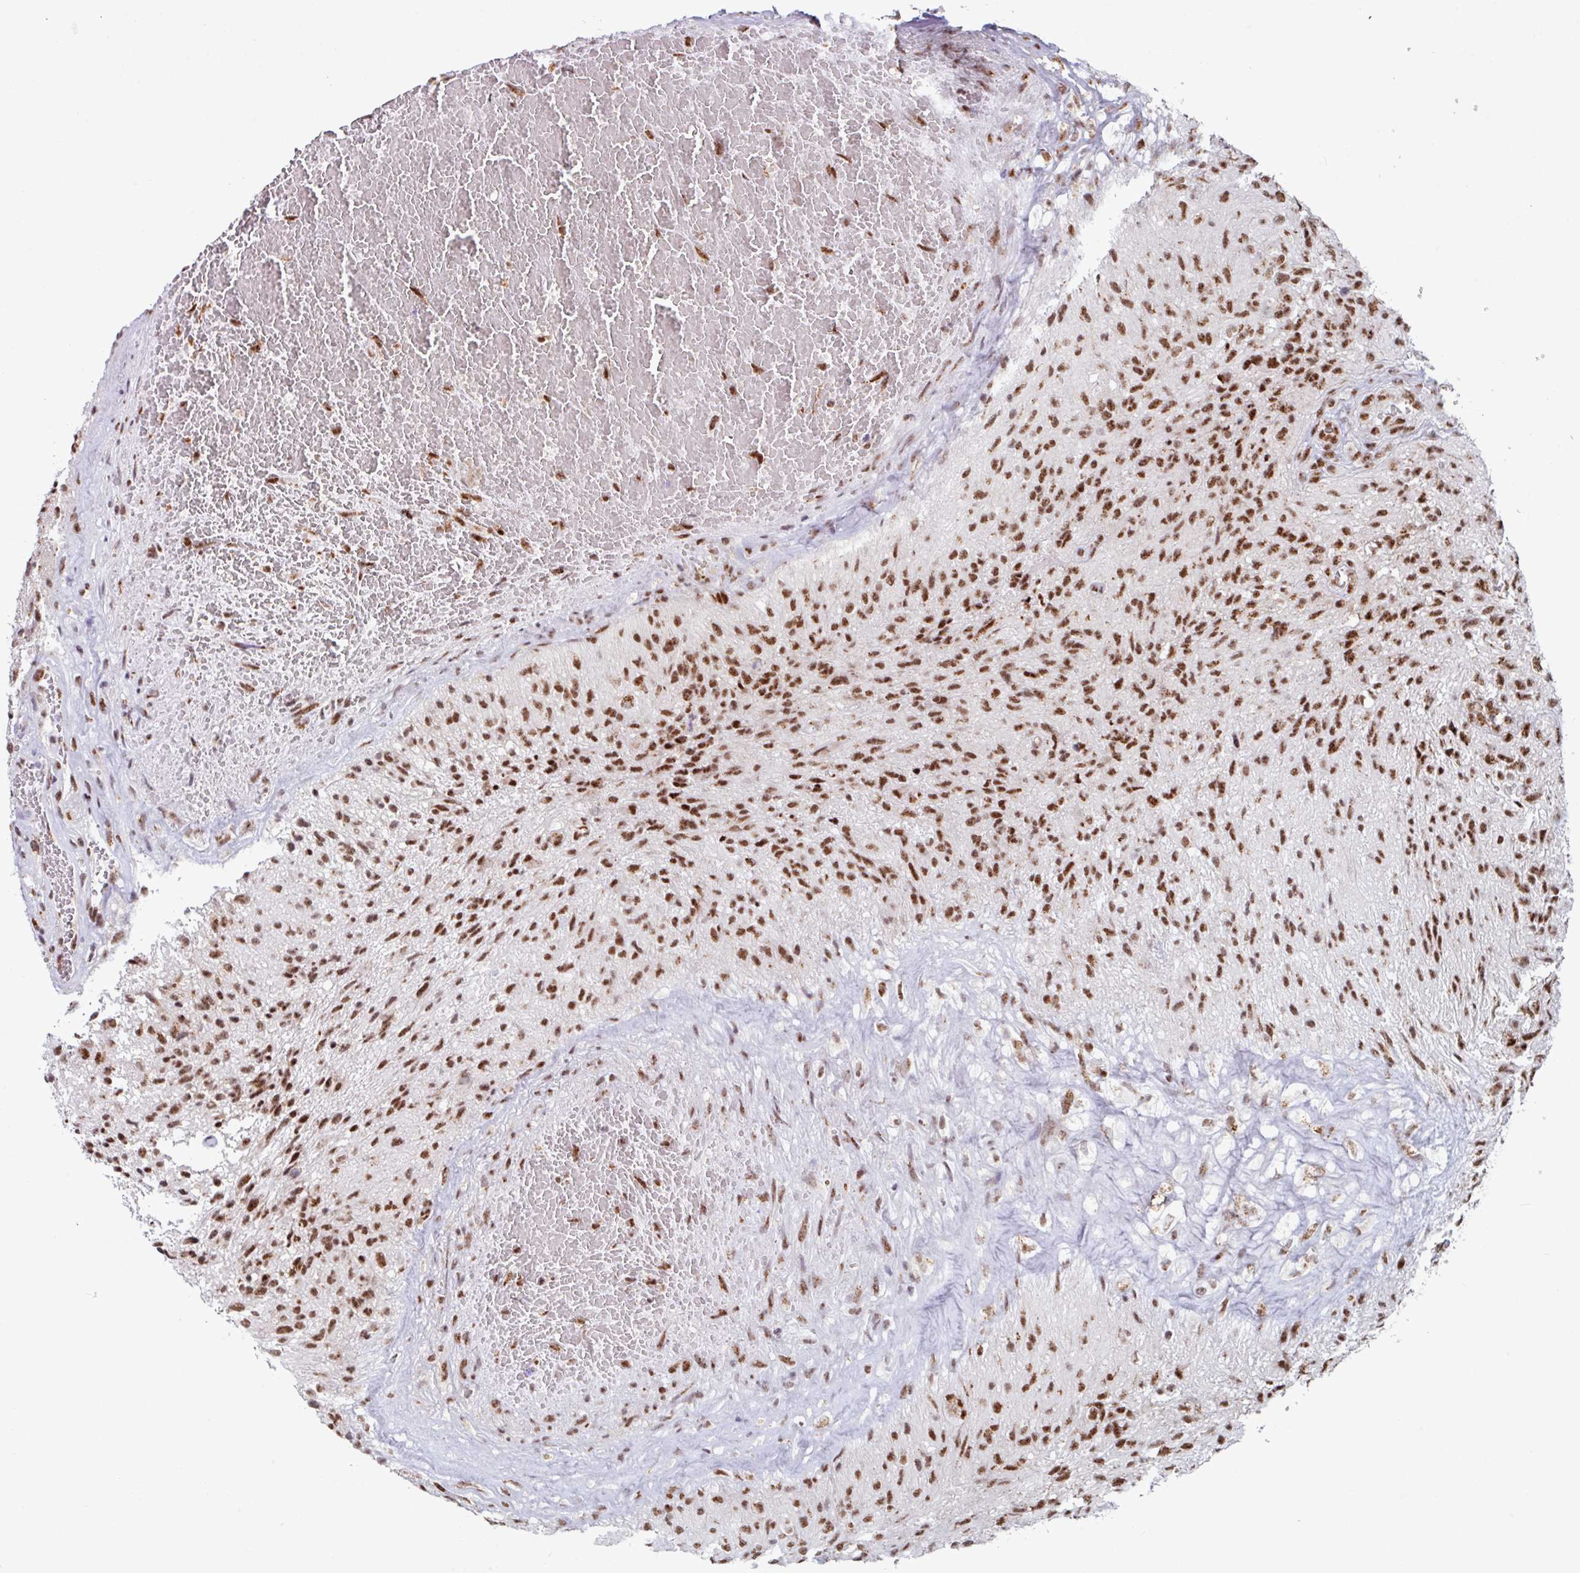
{"staining": {"intensity": "moderate", "quantity": ">75%", "location": "nuclear"}, "tissue": "glioma", "cell_type": "Tumor cells", "image_type": "cancer", "snomed": [{"axis": "morphology", "description": "Glioma, malignant, High grade"}, {"axis": "topography", "description": "Brain"}], "caption": "A brown stain labels moderate nuclear expression of a protein in human glioma tumor cells.", "gene": "PUF60", "patient": {"sex": "male", "age": 56}}